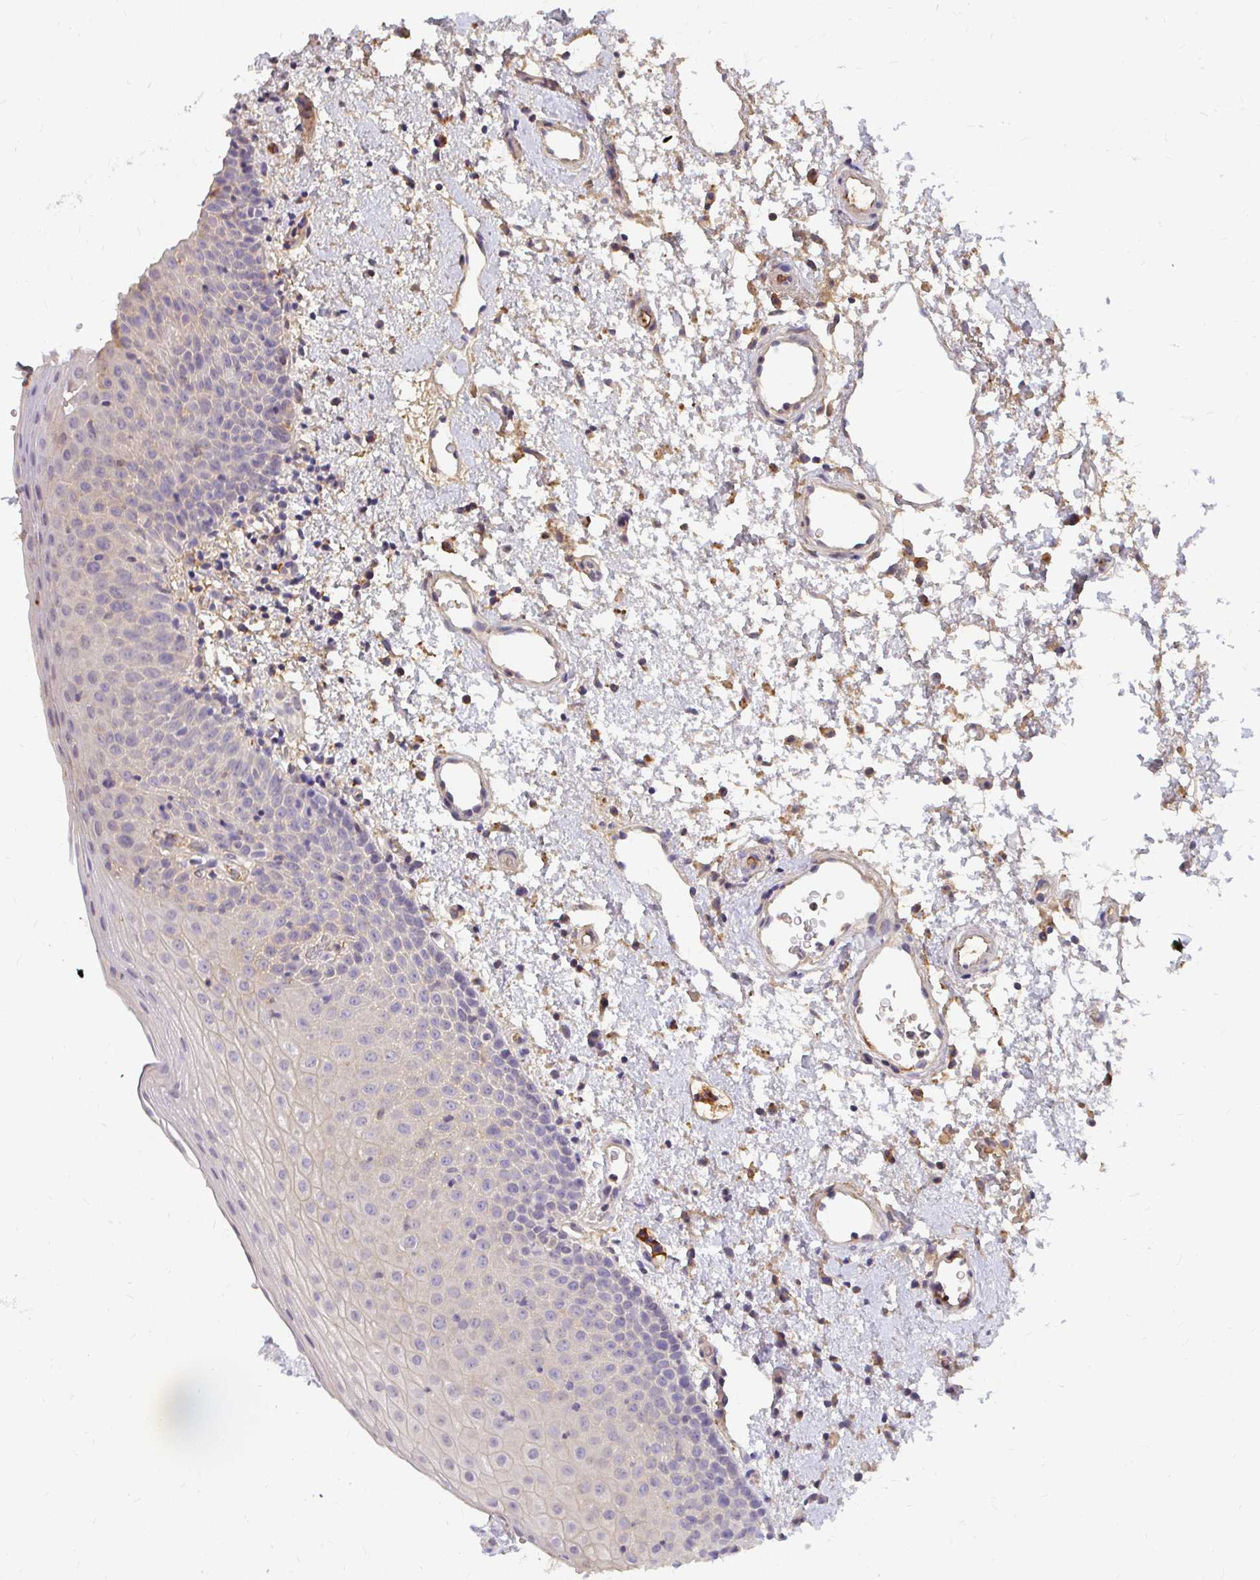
{"staining": {"intensity": "negative", "quantity": "none", "location": "none"}, "tissue": "oral mucosa", "cell_type": "Squamous epithelial cells", "image_type": "normal", "snomed": [{"axis": "morphology", "description": "Normal tissue, NOS"}, {"axis": "topography", "description": "Oral tissue"}, {"axis": "topography", "description": "Head-Neck"}], "caption": "Immunohistochemistry (IHC) of benign oral mucosa exhibits no staining in squamous epithelial cells.", "gene": "LOXL4", "patient": {"sex": "female", "age": 55}}